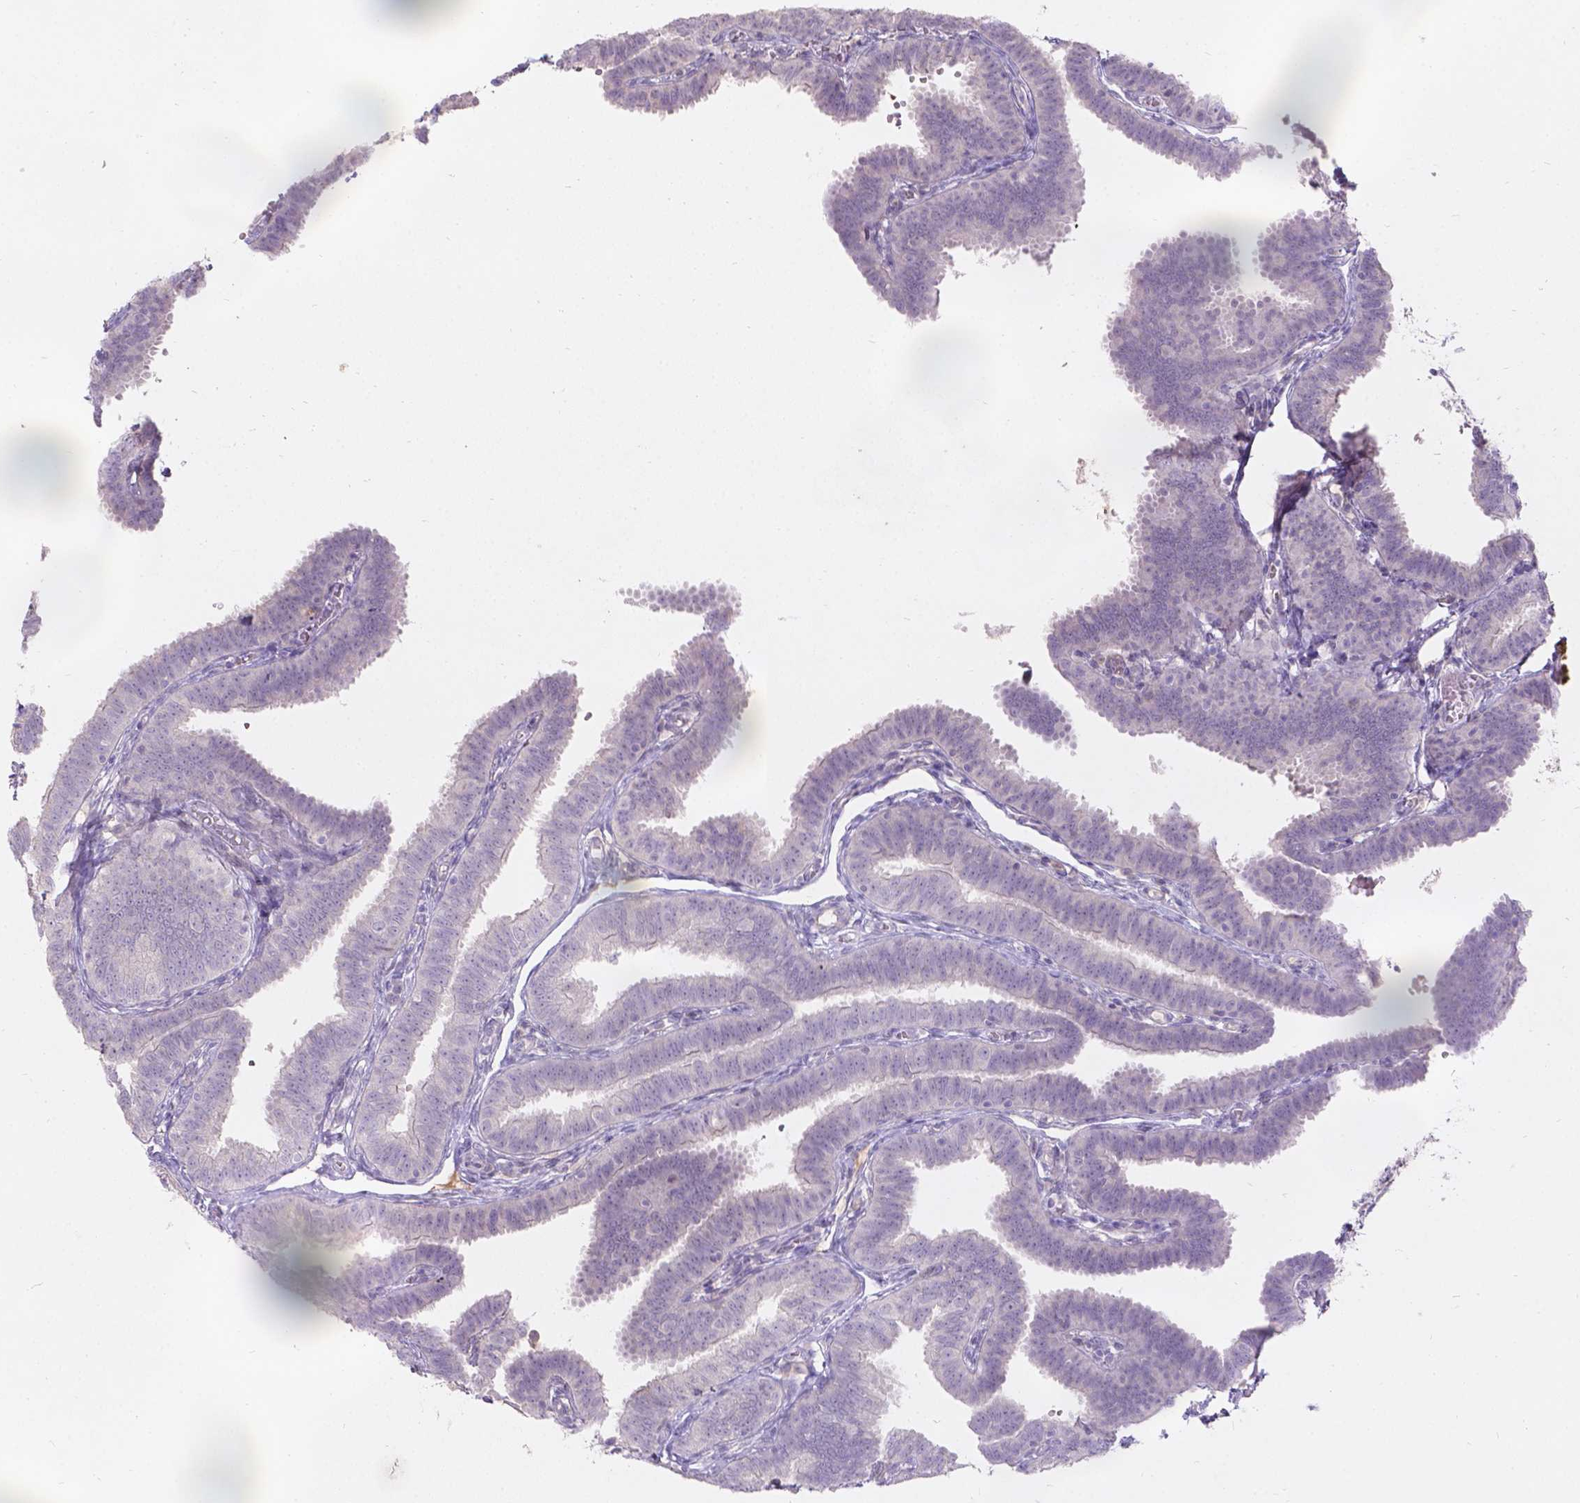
{"staining": {"intensity": "negative", "quantity": "none", "location": "none"}, "tissue": "fallopian tube", "cell_type": "Glandular cells", "image_type": "normal", "snomed": [{"axis": "morphology", "description": "Normal tissue, NOS"}, {"axis": "topography", "description": "Fallopian tube"}], "caption": "DAB immunohistochemical staining of benign fallopian tube demonstrates no significant staining in glandular cells. The staining is performed using DAB (3,3'-diaminobenzidine) brown chromogen with nuclei counter-stained in using hematoxylin.", "gene": "DCAF4L1", "patient": {"sex": "female", "age": 25}}